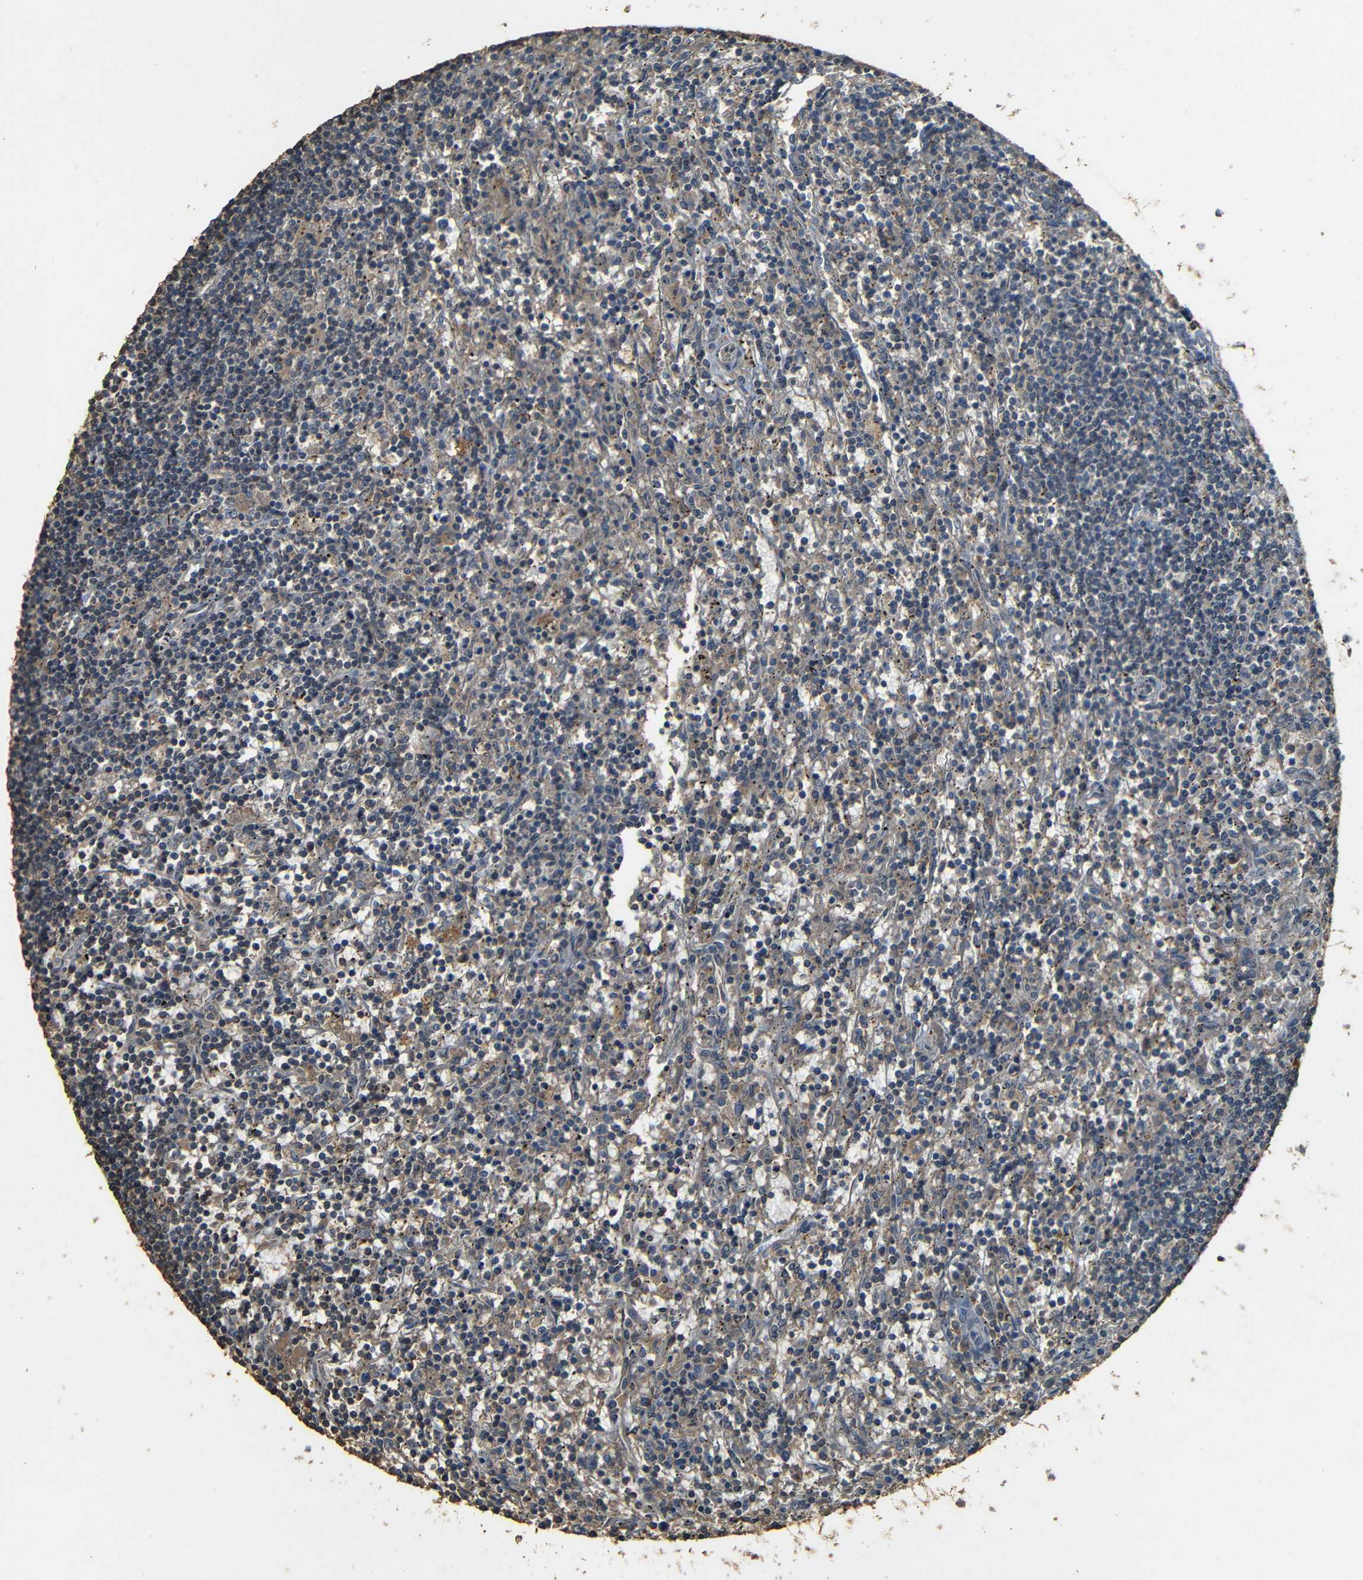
{"staining": {"intensity": "moderate", "quantity": "<25%", "location": "cytoplasmic/membranous"}, "tissue": "lymphoma", "cell_type": "Tumor cells", "image_type": "cancer", "snomed": [{"axis": "morphology", "description": "Malignant lymphoma, non-Hodgkin's type, Low grade"}, {"axis": "topography", "description": "Spleen"}], "caption": "Immunohistochemical staining of low-grade malignant lymphoma, non-Hodgkin's type shows low levels of moderate cytoplasmic/membranous positivity in approximately <25% of tumor cells. The protein is stained brown, and the nuclei are stained in blue (DAB (3,3'-diaminobenzidine) IHC with brightfield microscopy, high magnification).", "gene": "PDE5A", "patient": {"sex": "male", "age": 76}}